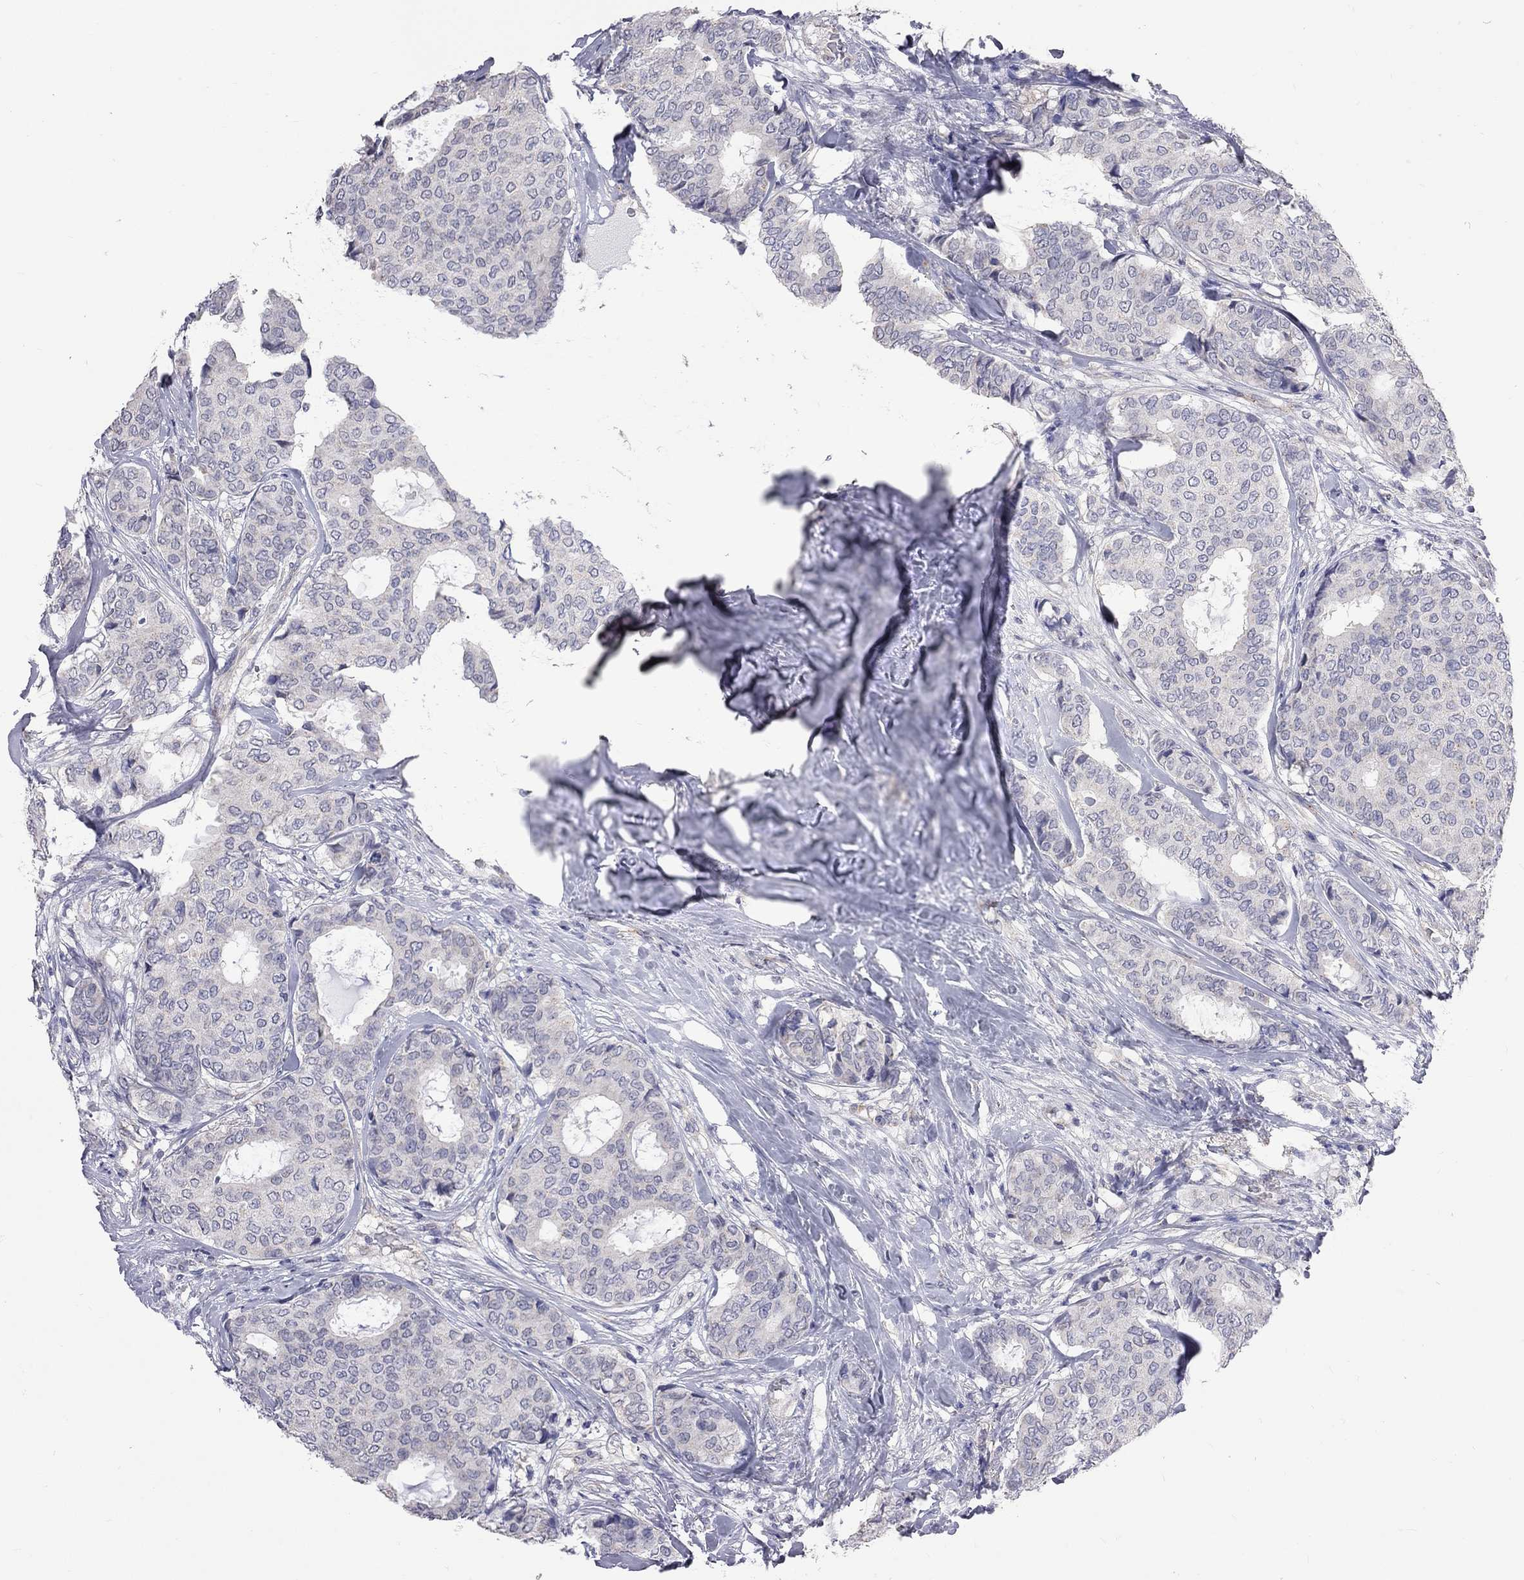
{"staining": {"intensity": "negative", "quantity": "none", "location": "none"}, "tissue": "breast cancer", "cell_type": "Tumor cells", "image_type": "cancer", "snomed": [{"axis": "morphology", "description": "Duct carcinoma"}, {"axis": "topography", "description": "Breast"}], "caption": "Breast cancer (intraductal carcinoma) was stained to show a protein in brown. There is no significant positivity in tumor cells.", "gene": "OPRK1", "patient": {"sex": "female", "age": 75}}